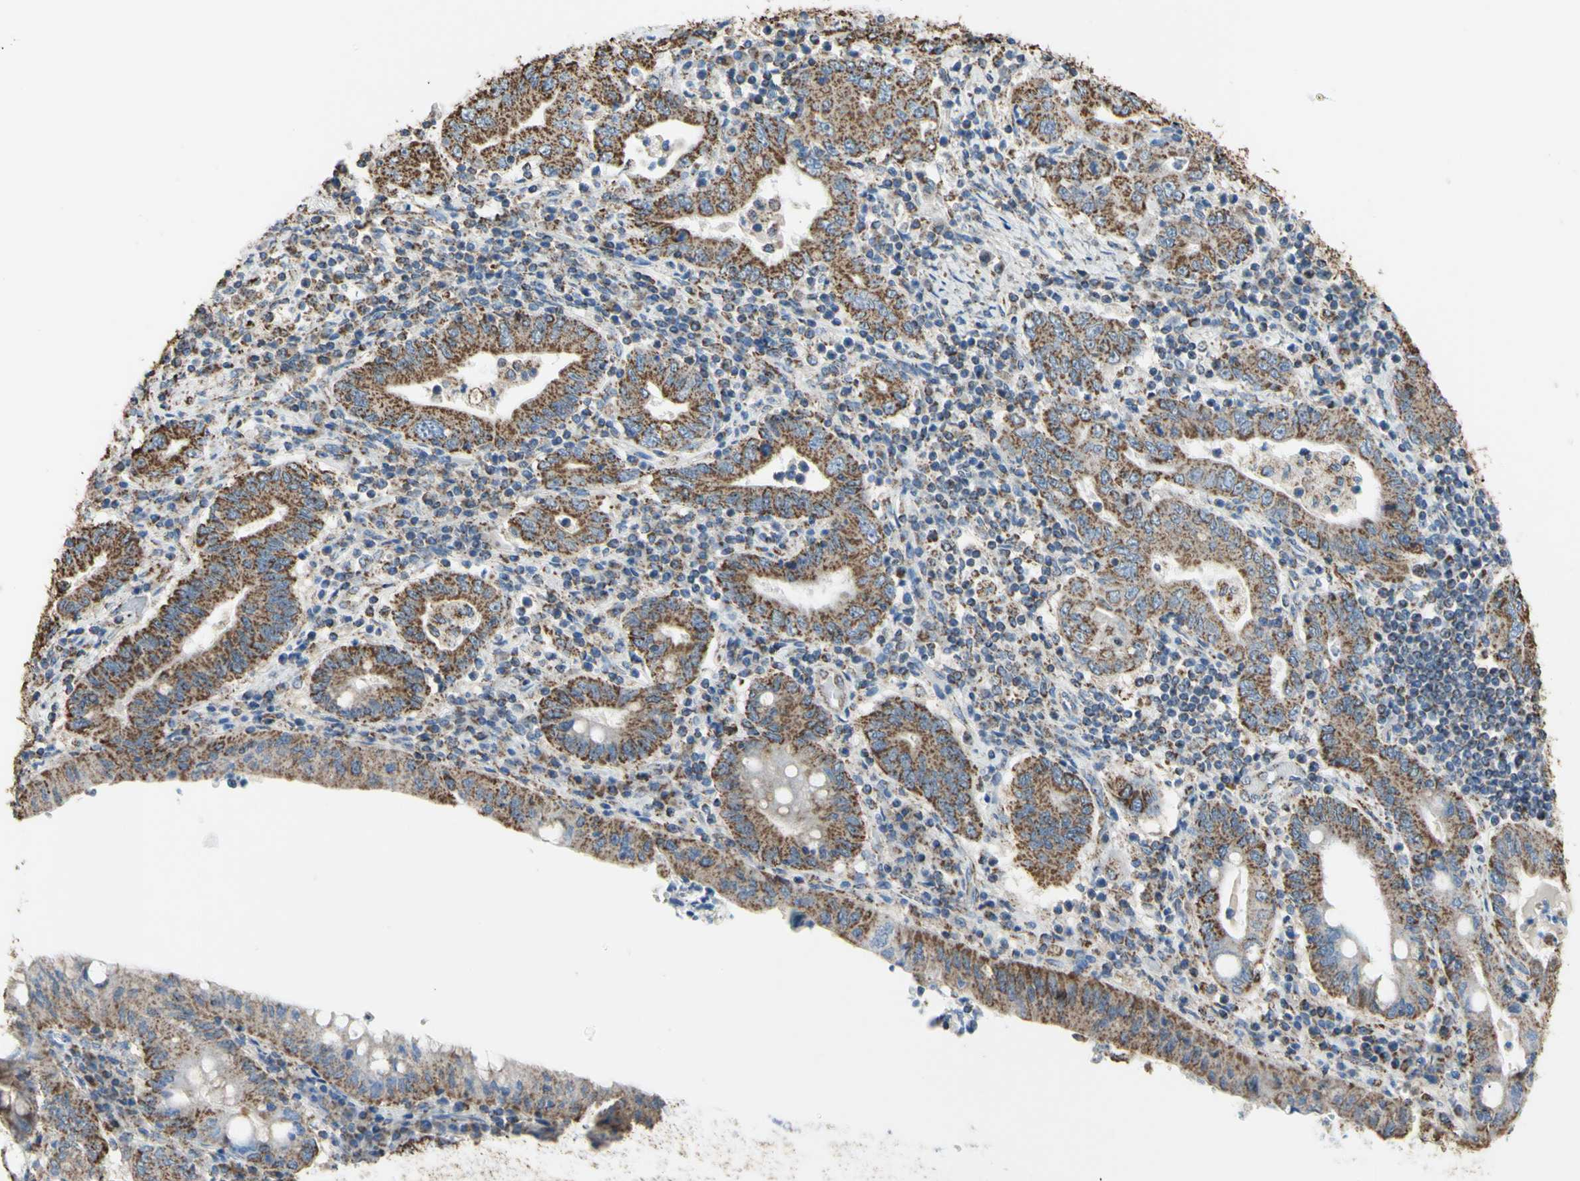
{"staining": {"intensity": "moderate", "quantity": ">75%", "location": "cytoplasmic/membranous"}, "tissue": "stomach cancer", "cell_type": "Tumor cells", "image_type": "cancer", "snomed": [{"axis": "morphology", "description": "Normal tissue, NOS"}, {"axis": "morphology", "description": "Adenocarcinoma, NOS"}, {"axis": "topography", "description": "Esophagus"}, {"axis": "topography", "description": "Stomach, upper"}, {"axis": "topography", "description": "Peripheral nerve tissue"}], "caption": "Brown immunohistochemical staining in stomach adenocarcinoma exhibits moderate cytoplasmic/membranous expression in about >75% of tumor cells.", "gene": "CMKLR2", "patient": {"sex": "male", "age": 62}}